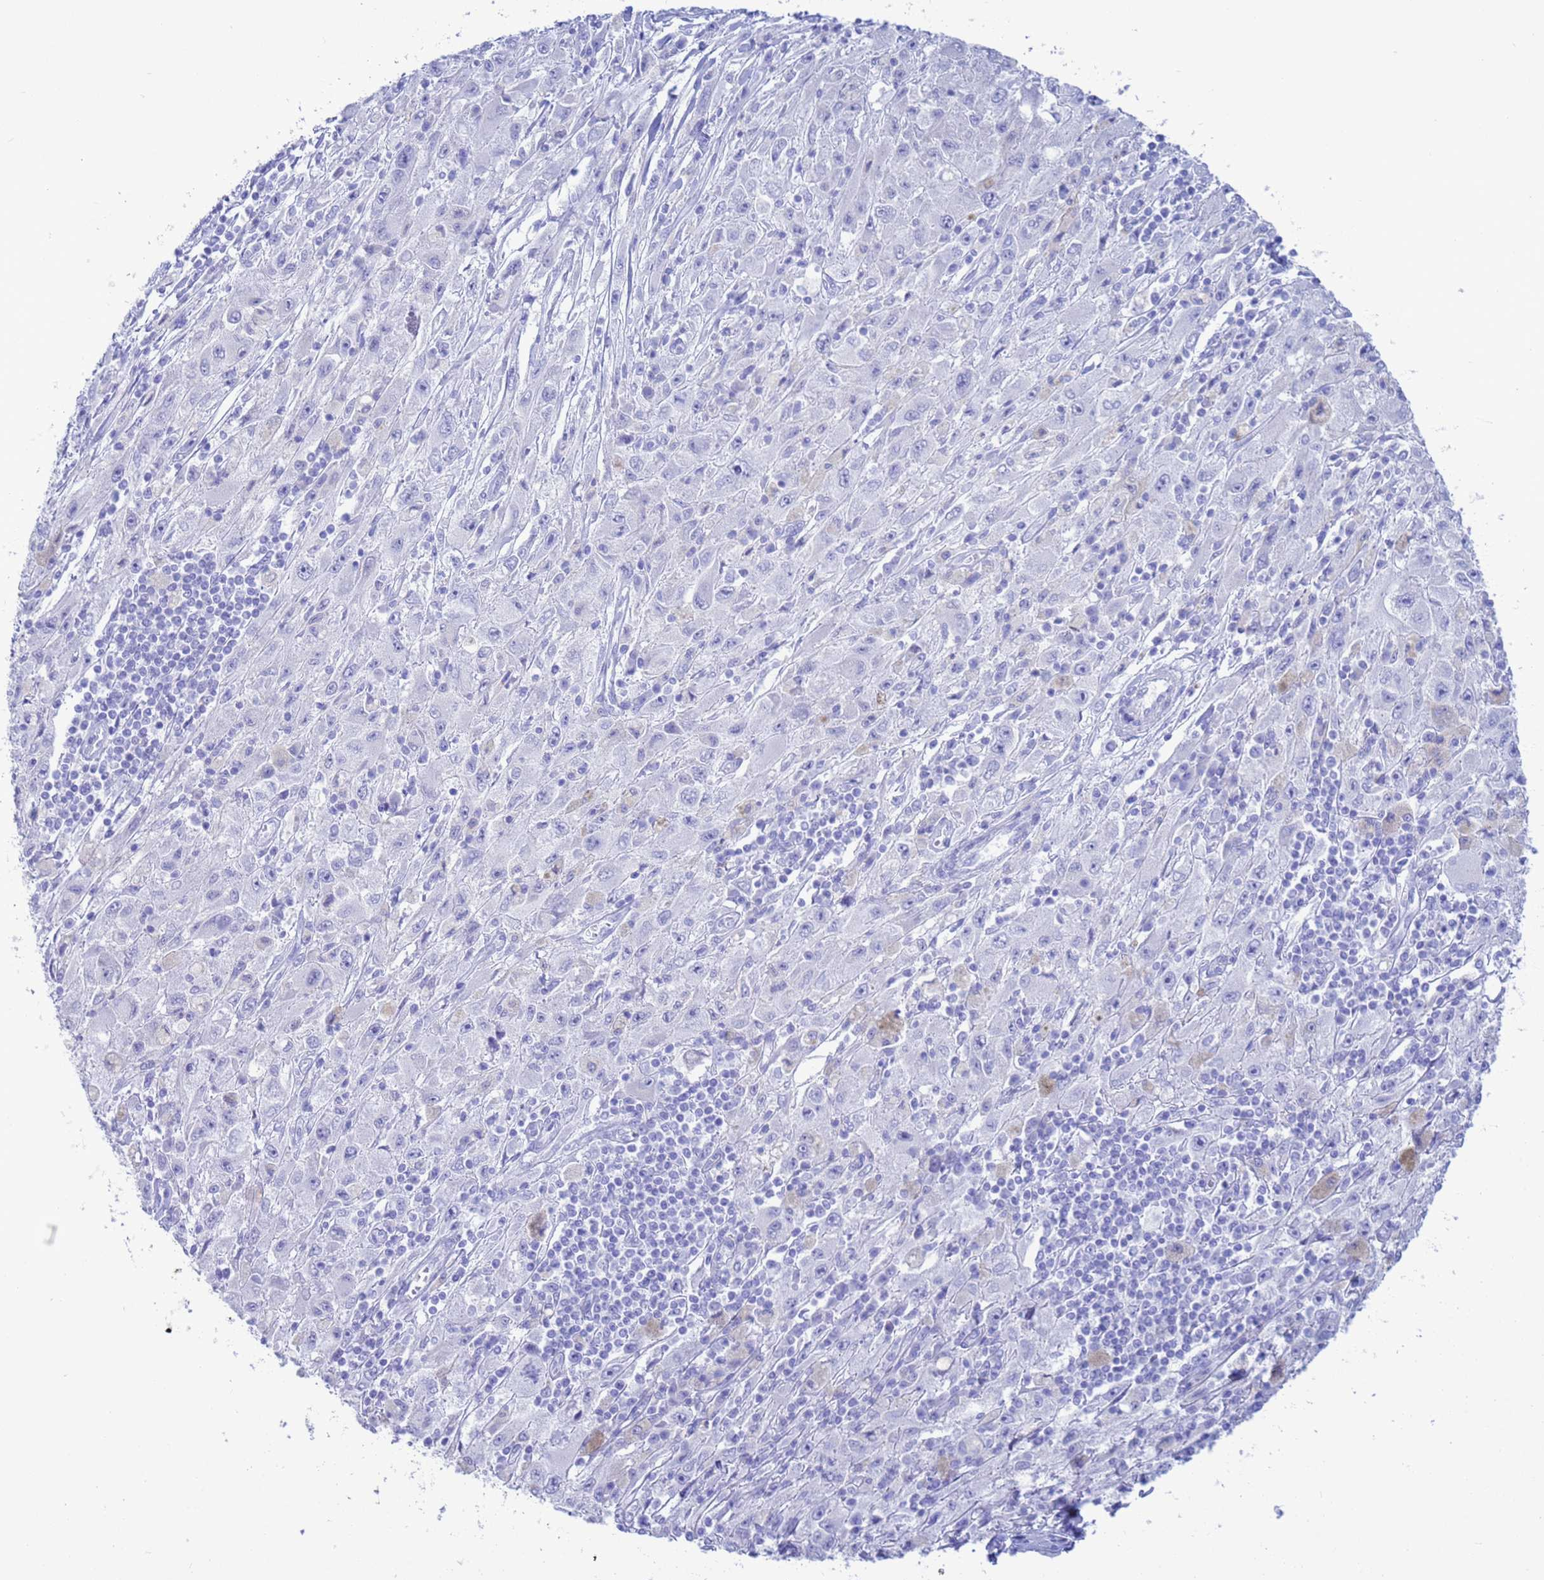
{"staining": {"intensity": "negative", "quantity": "none", "location": "none"}, "tissue": "melanoma", "cell_type": "Tumor cells", "image_type": "cancer", "snomed": [{"axis": "morphology", "description": "Malignant melanoma, Metastatic site"}, {"axis": "topography", "description": "Skin"}], "caption": "Immunohistochemical staining of melanoma shows no significant staining in tumor cells.", "gene": "GSTM1", "patient": {"sex": "male", "age": 53}}